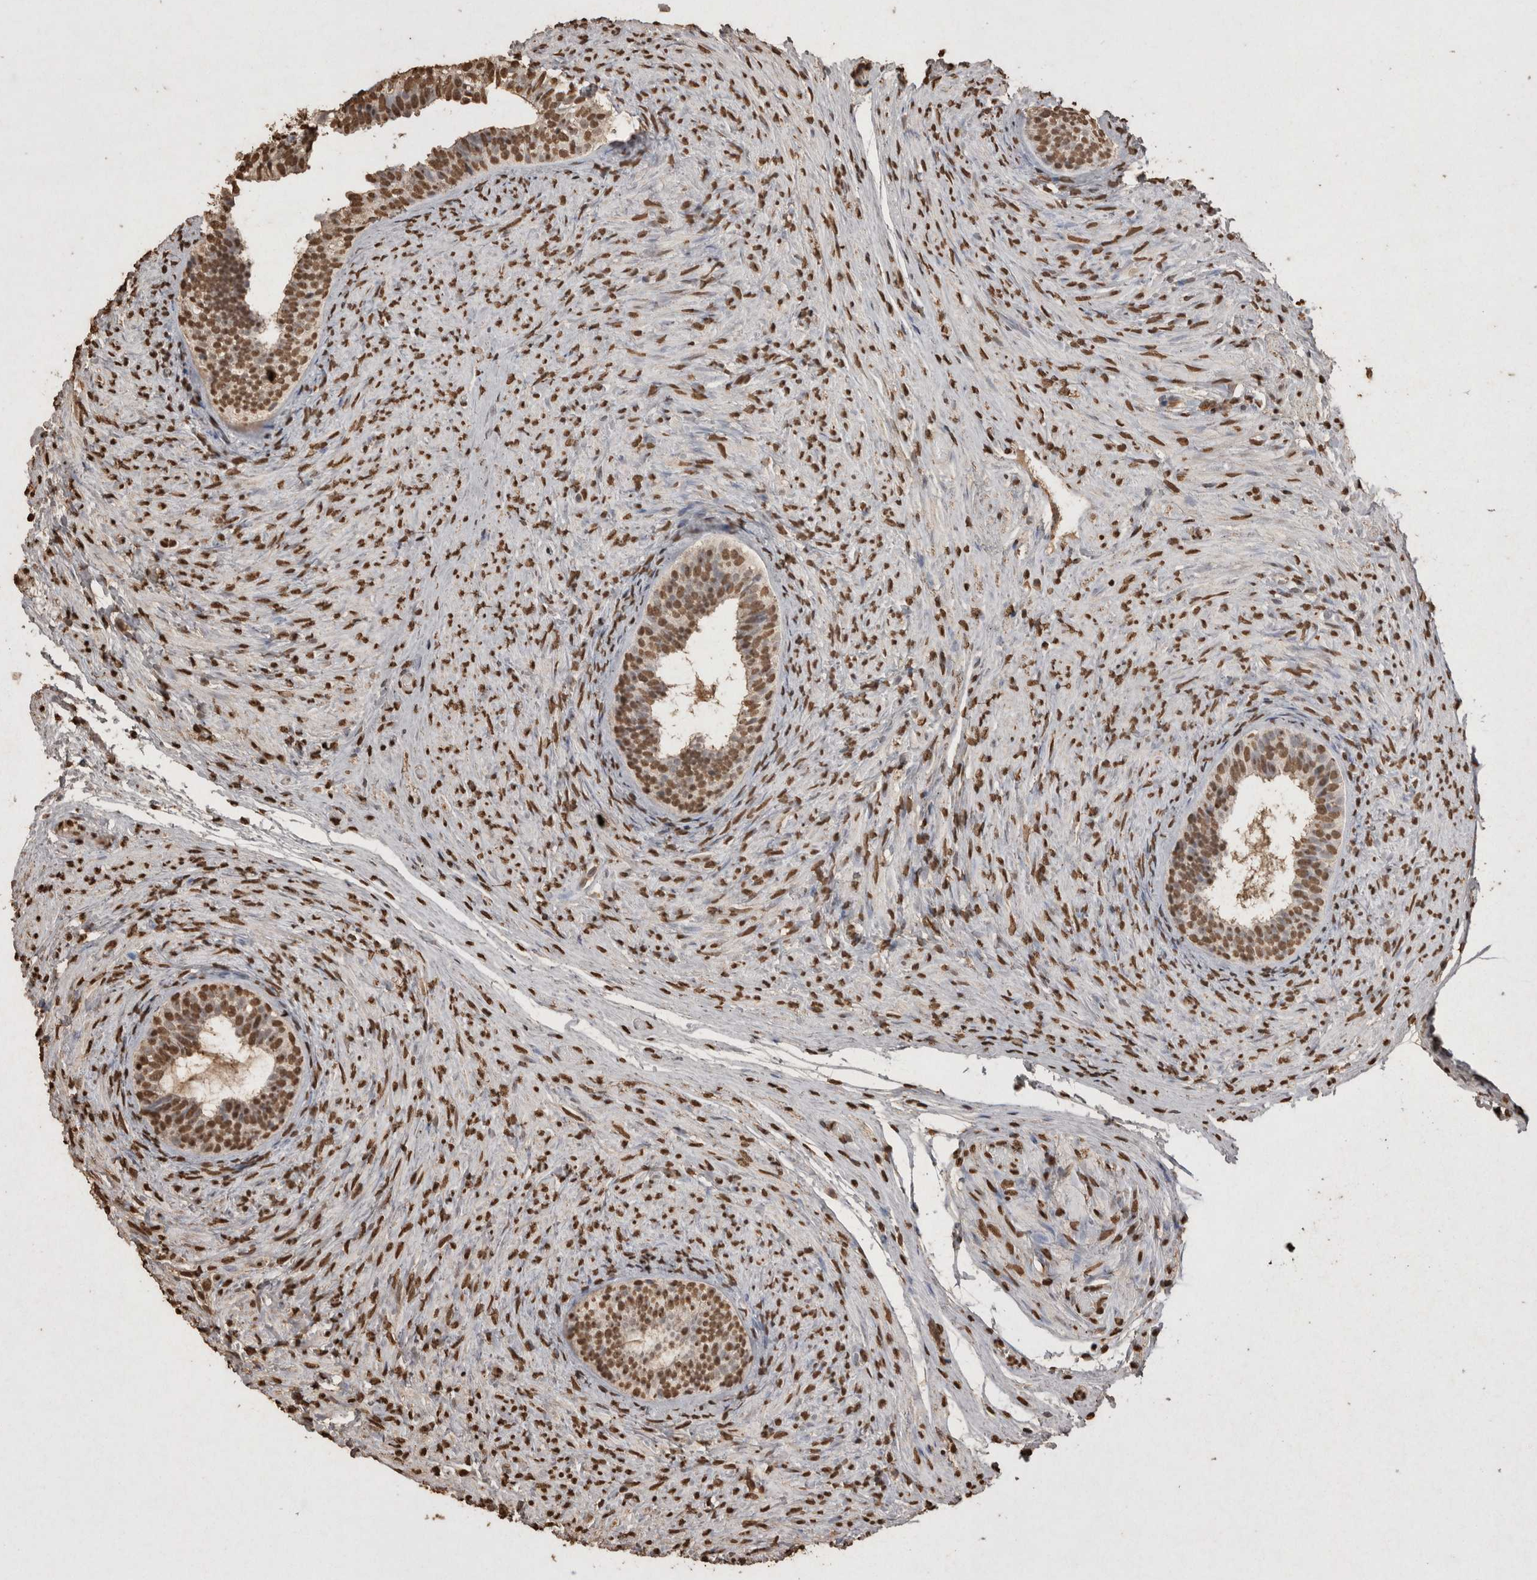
{"staining": {"intensity": "moderate", "quantity": ">75%", "location": "nuclear"}, "tissue": "epididymis", "cell_type": "Glandular cells", "image_type": "normal", "snomed": [{"axis": "morphology", "description": "Normal tissue, NOS"}, {"axis": "topography", "description": "Epididymis"}], "caption": "Immunohistochemistry (IHC) of benign human epididymis displays medium levels of moderate nuclear staining in about >75% of glandular cells.", "gene": "POU5F1", "patient": {"sex": "male", "age": 5}}